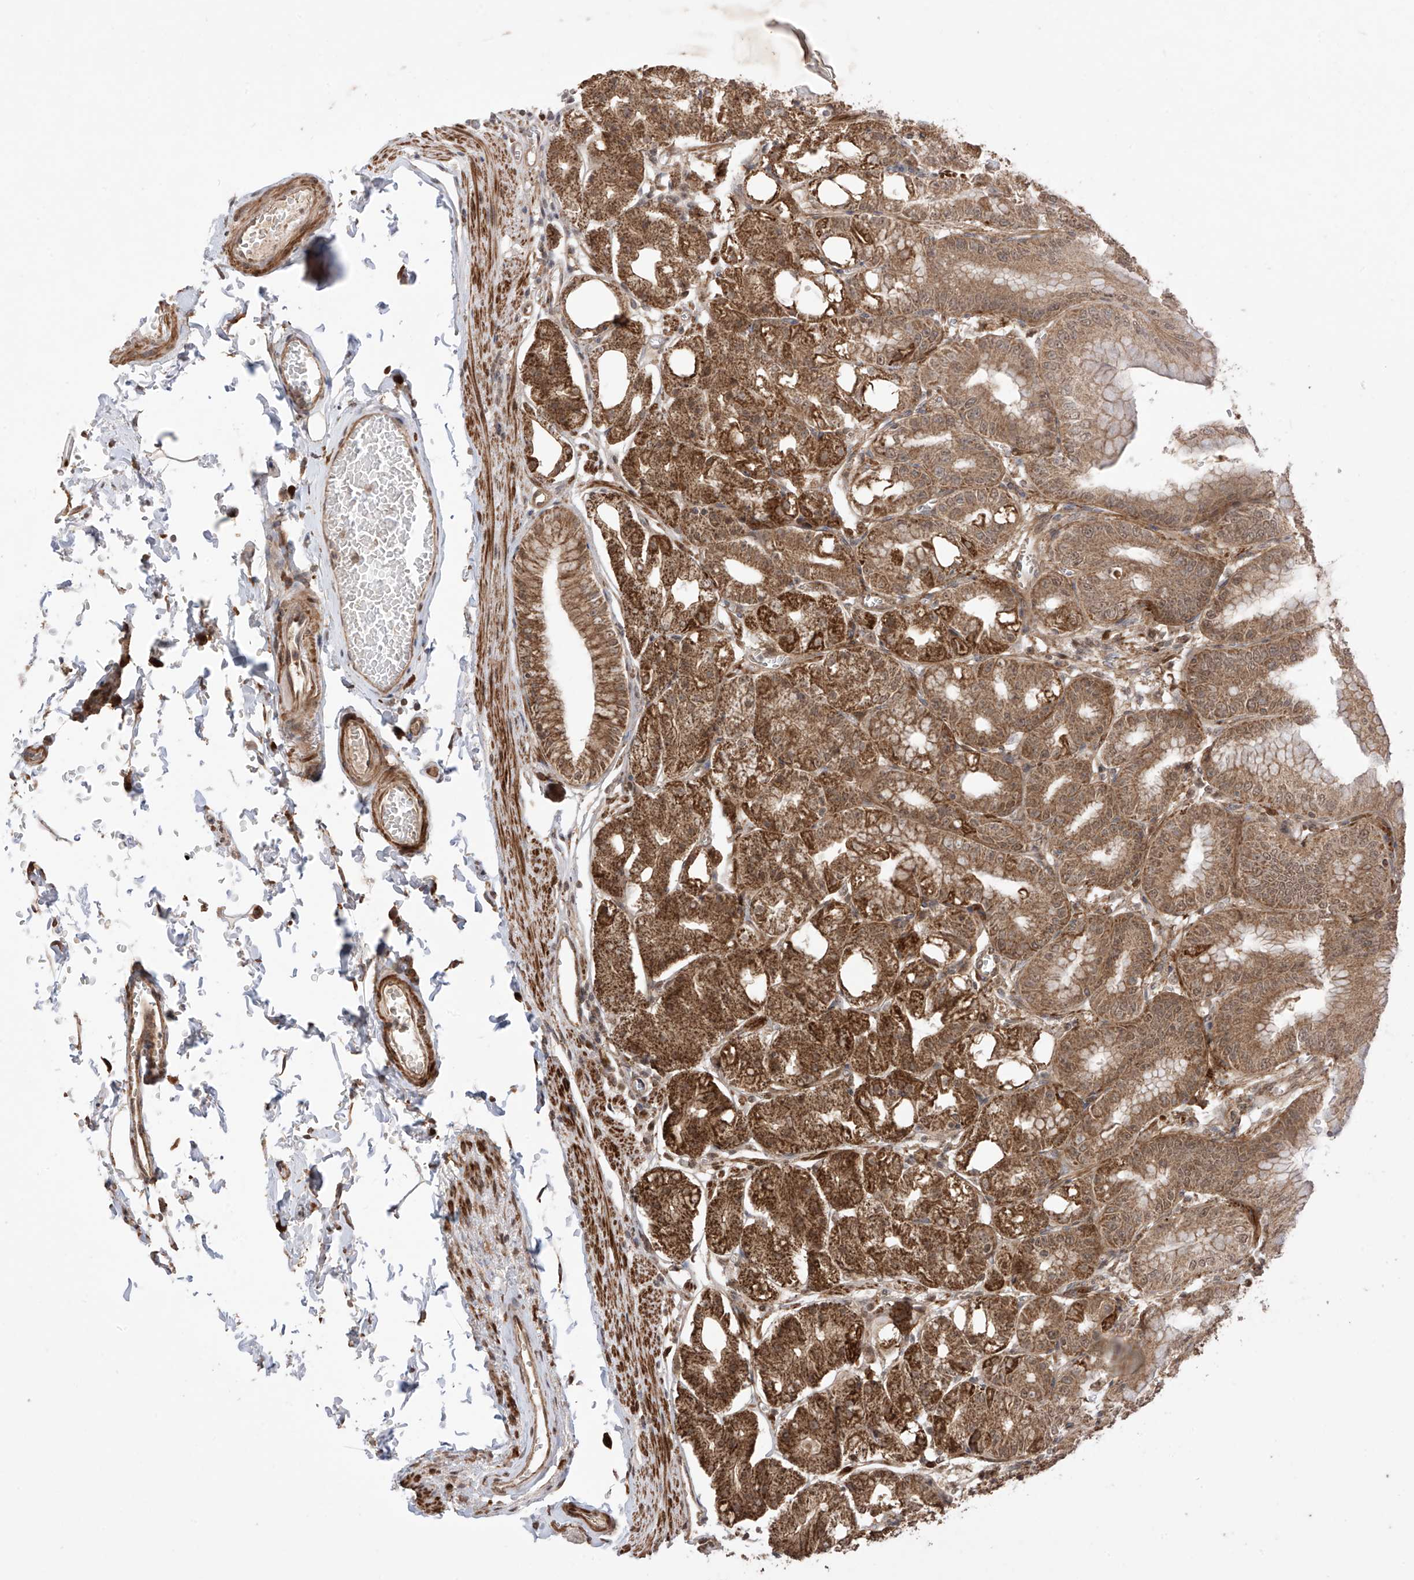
{"staining": {"intensity": "strong", "quantity": ">75%", "location": "cytoplasmic/membranous,nuclear"}, "tissue": "stomach", "cell_type": "Glandular cells", "image_type": "normal", "snomed": [{"axis": "morphology", "description": "Normal tissue, NOS"}, {"axis": "topography", "description": "Stomach, lower"}], "caption": "The immunohistochemical stain shows strong cytoplasmic/membranous,nuclear staining in glandular cells of unremarkable stomach.", "gene": "LATS1", "patient": {"sex": "male", "age": 71}}